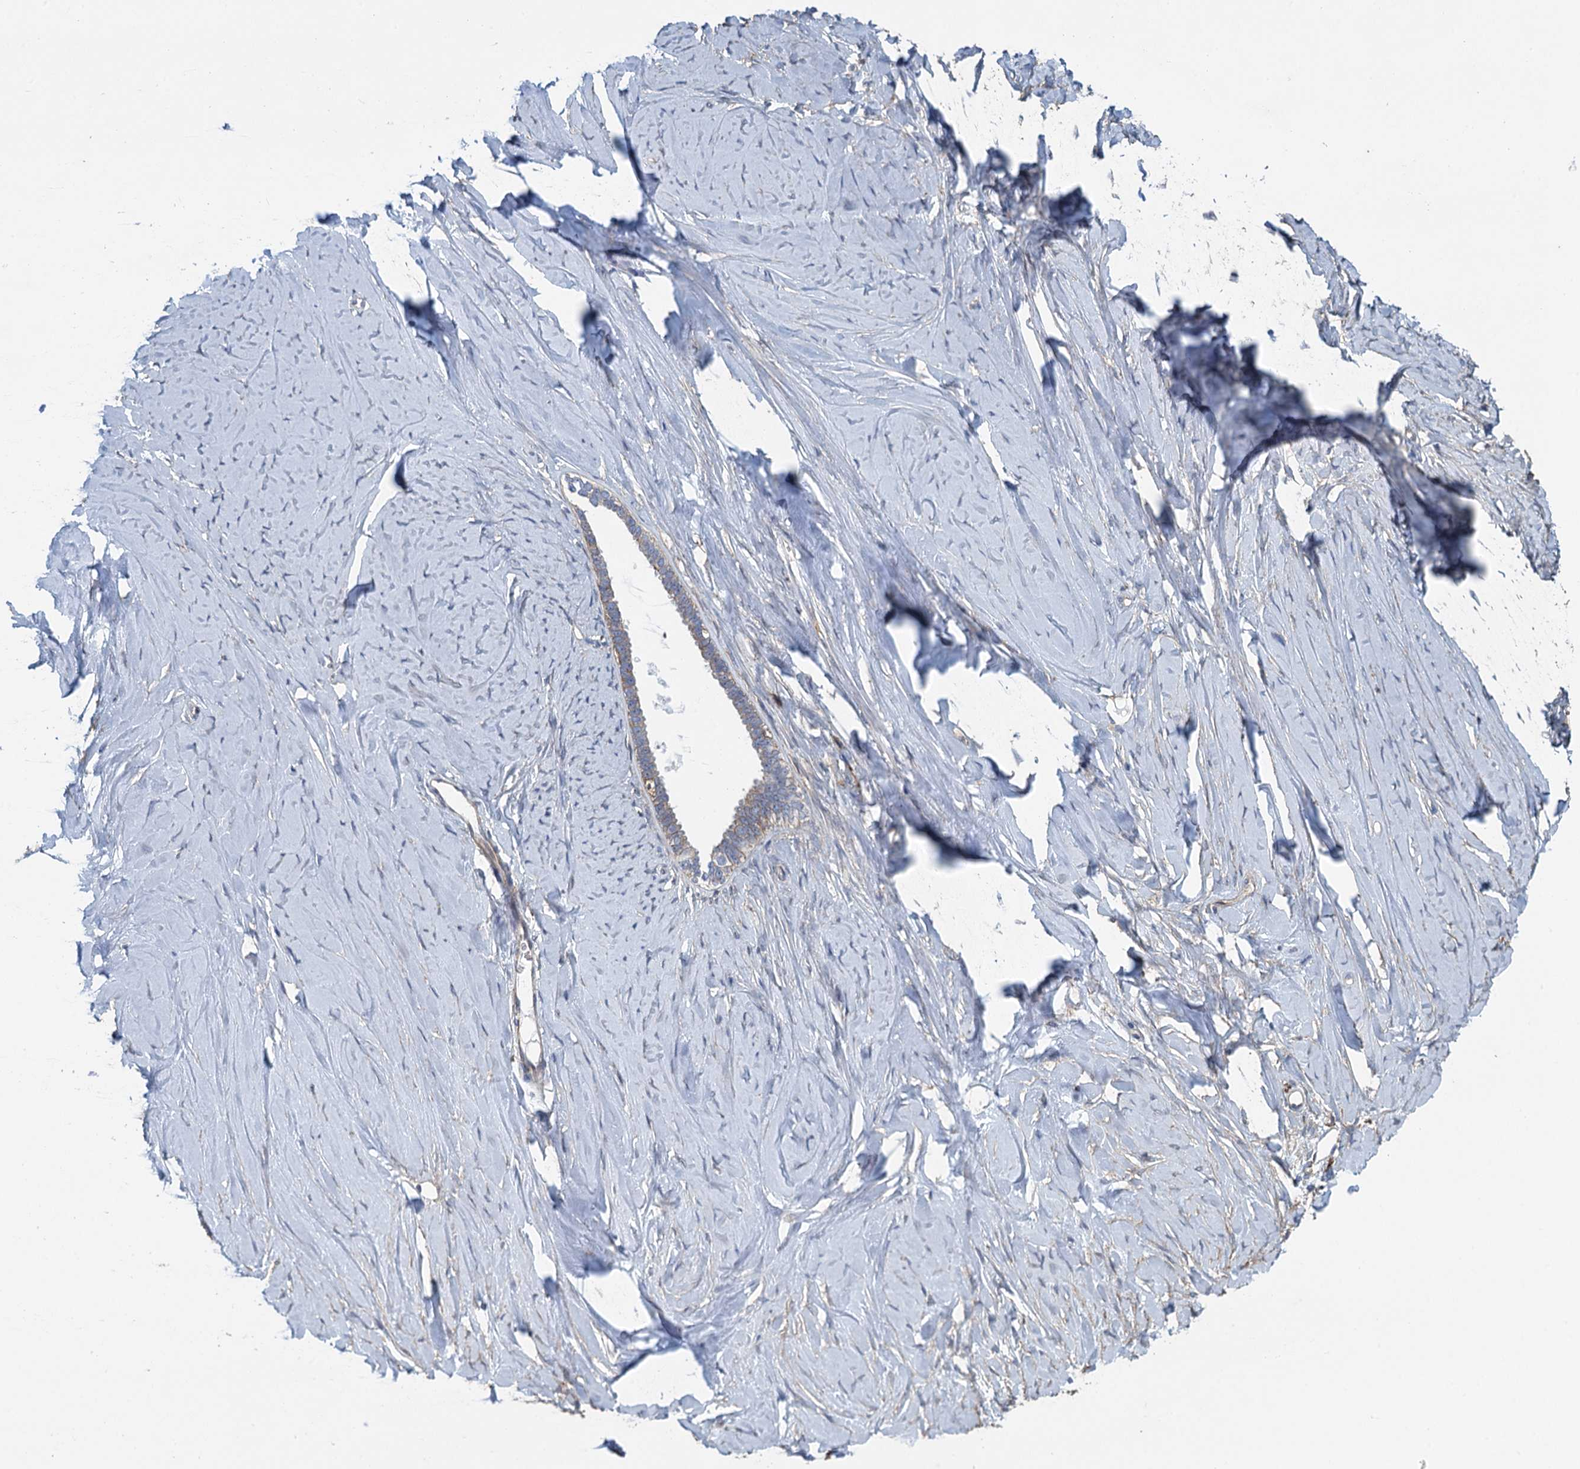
{"staining": {"intensity": "negative", "quantity": "none", "location": "none"}, "tissue": "ovarian cancer", "cell_type": "Tumor cells", "image_type": "cancer", "snomed": [{"axis": "morphology", "description": "Cystadenocarcinoma, serous, NOS"}, {"axis": "topography", "description": "Ovary"}], "caption": "The immunohistochemistry micrograph has no significant expression in tumor cells of ovarian cancer tissue.", "gene": "PROSER2", "patient": {"sex": "female", "age": 79}}